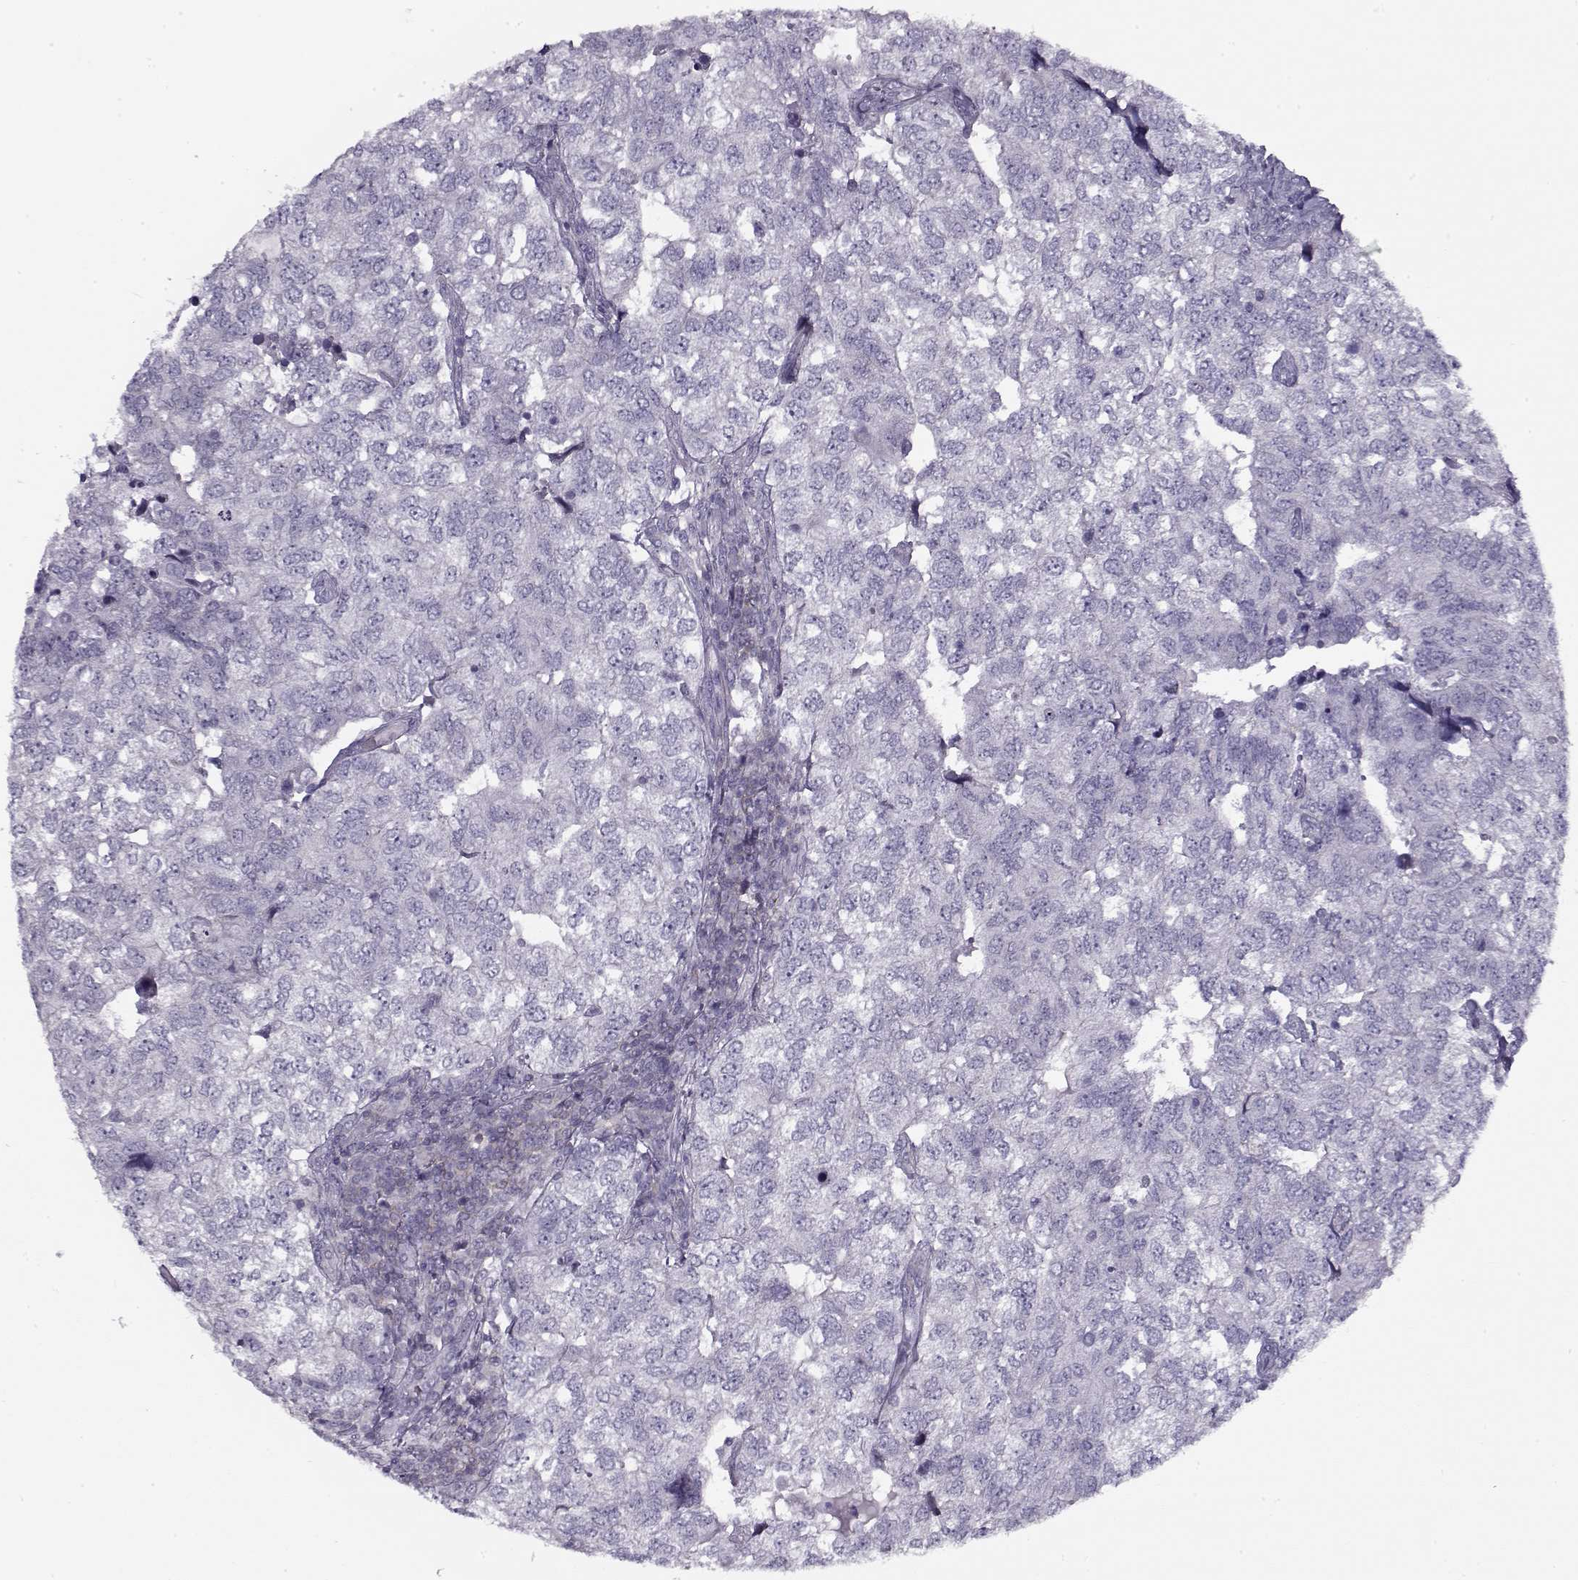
{"staining": {"intensity": "negative", "quantity": "none", "location": "none"}, "tissue": "breast cancer", "cell_type": "Tumor cells", "image_type": "cancer", "snomed": [{"axis": "morphology", "description": "Duct carcinoma"}, {"axis": "topography", "description": "Breast"}], "caption": "DAB immunohistochemical staining of human breast cancer displays no significant expression in tumor cells.", "gene": "PP2D1", "patient": {"sex": "female", "age": 30}}